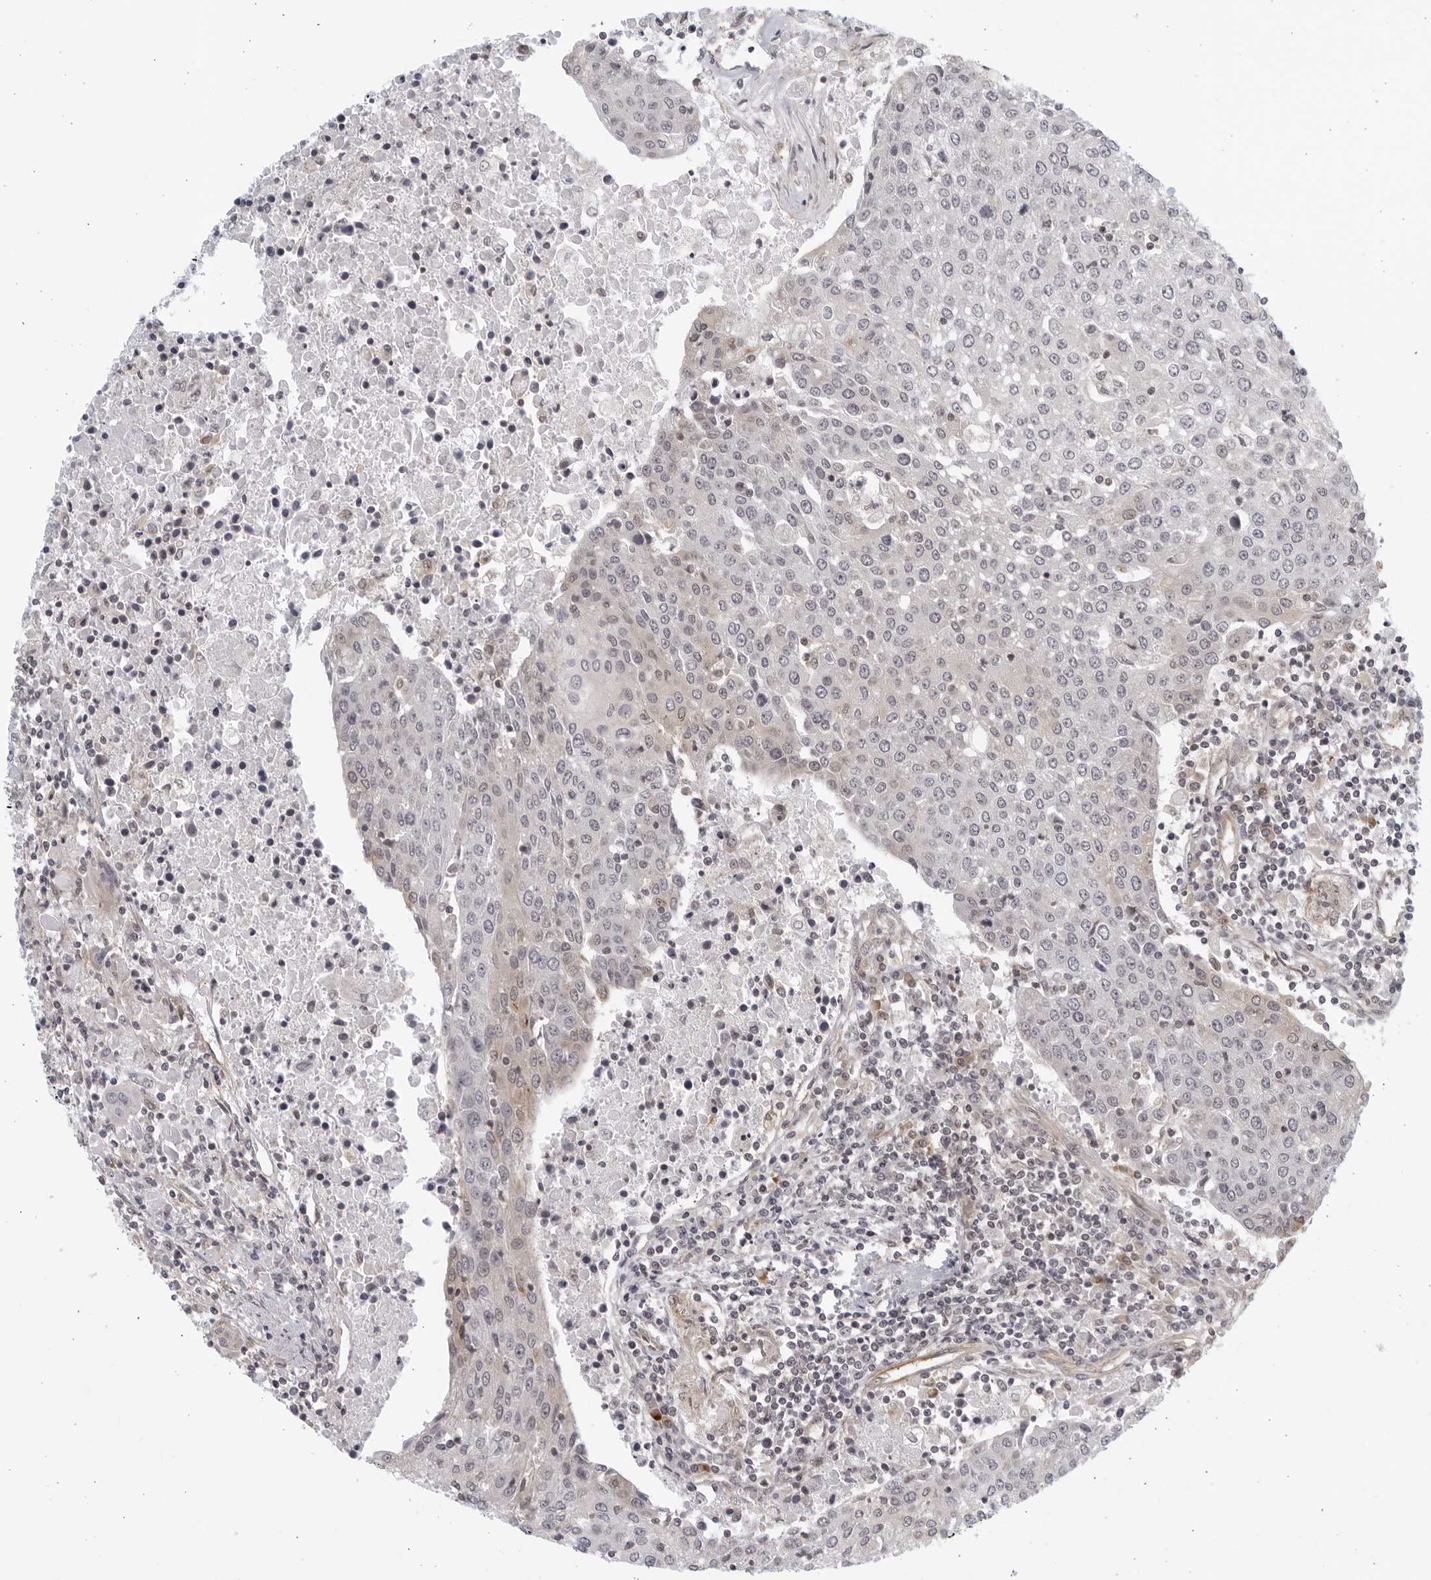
{"staining": {"intensity": "weak", "quantity": "<25%", "location": "cytoplasmic/membranous"}, "tissue": "urothelial cancer", "cell_type": "Tumor cells", "image_type": "cancer", "snomed": [{"axis": "morphology", "description": "Urothelial carcinoma, High grade"}, {"axis": "topography", "description": "Urinary bladder"}], "caption": "DAB immunohistochemical staining of human urothelial carcinoma (high-grade) shows no significant staining in tumor cells. (DAB immunohistochemistry (IHC), high magnification).", "gene": "SERTAD4", "patient": {"sex": "female", "age": 85}}